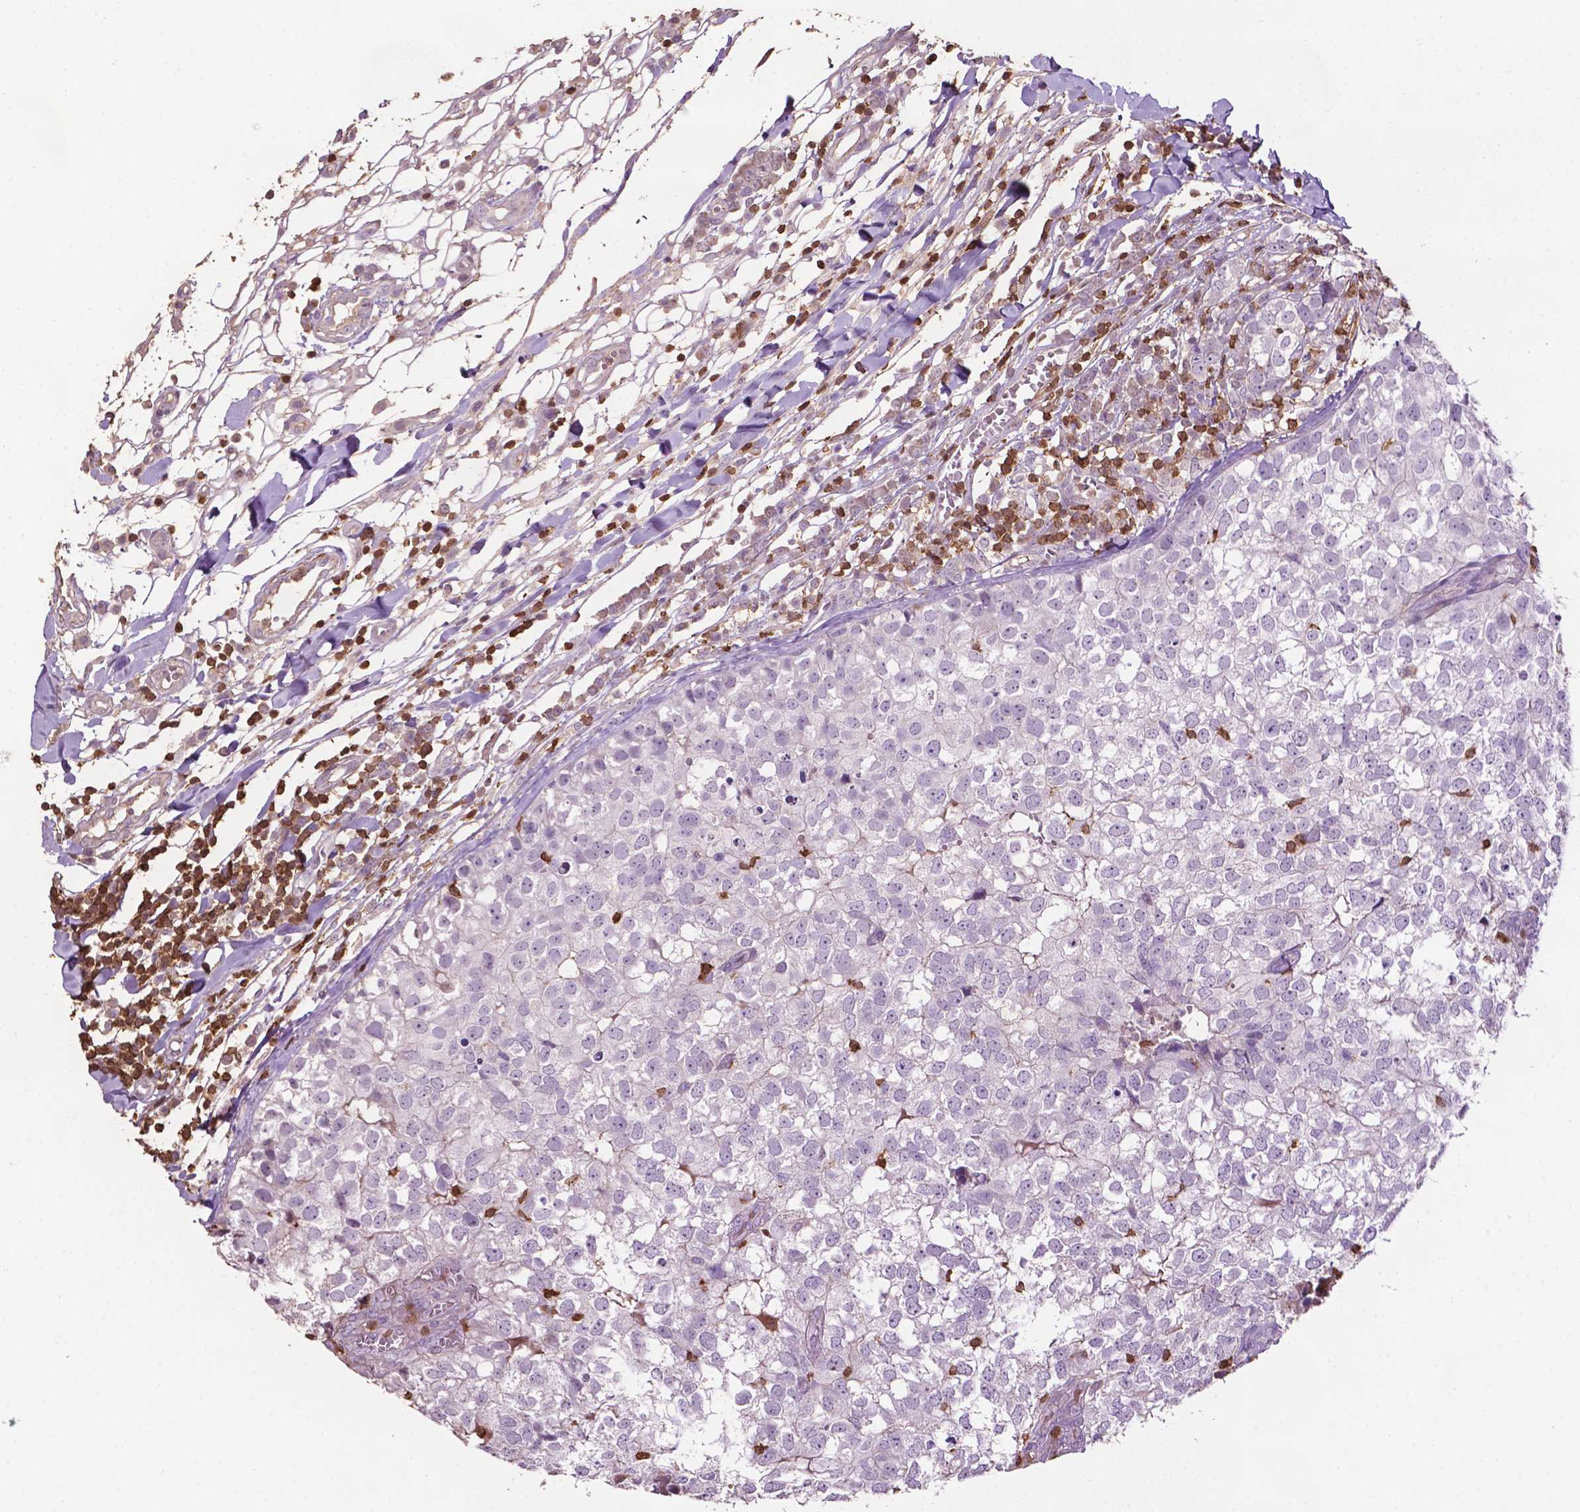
{"staining": {"intensity": "negative", "quantity": "none", "location": "none"}, "tissue": "breast cancer", "cell_type": "Tumor cells", "image_type": "cancer", "snomed": [{"axis": "morphology", "description": "Duct carcinoma"}, {"axis": "topography", "description": "Breast"}], "caption": "There is no significant positivity in tumor cells of breast cancer.", "gene": "TBC1D10C", "patient": {"sex": "female", "age": 30}}